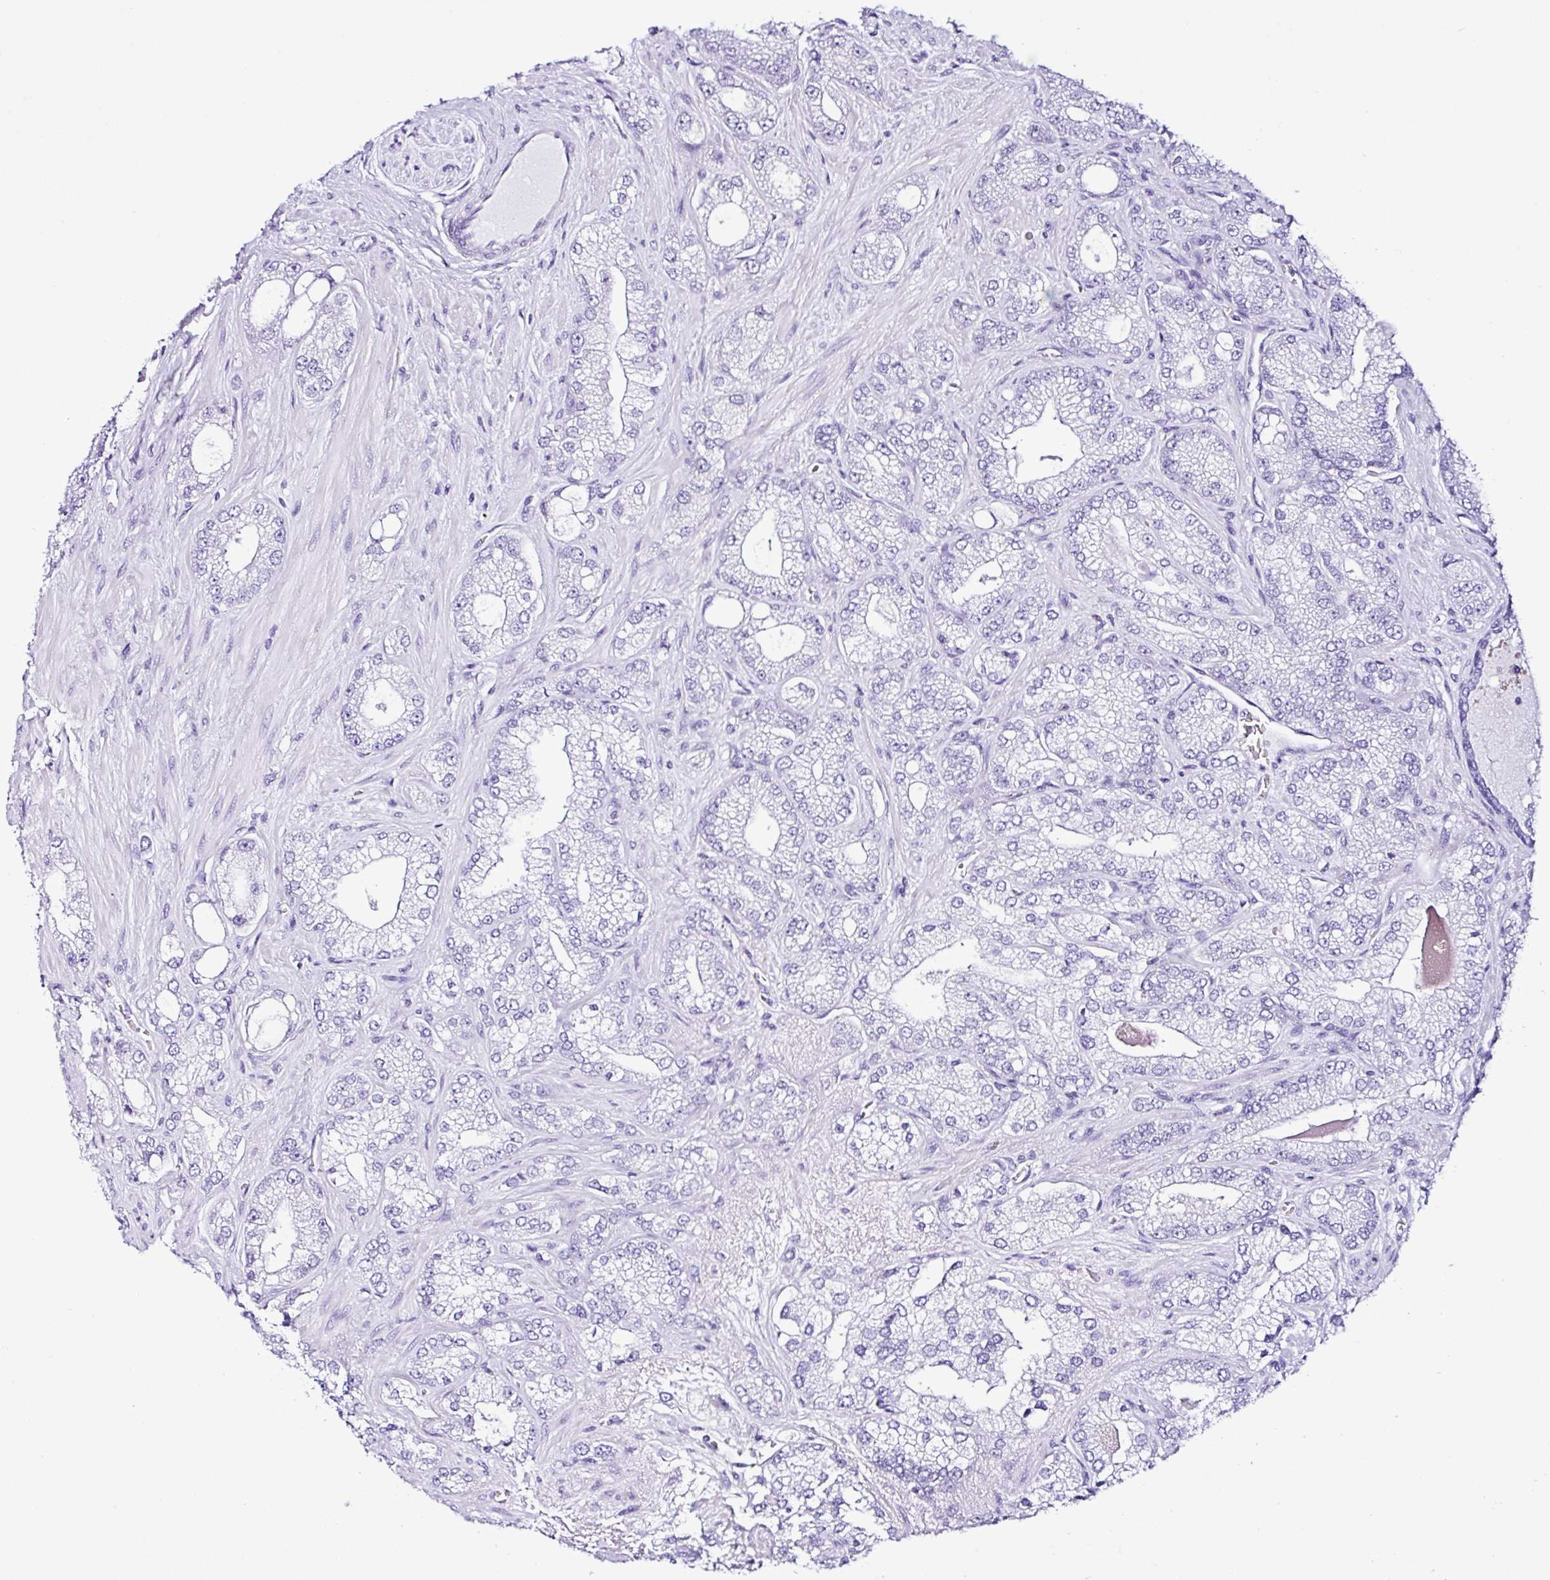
{"staining": {"intensity": "negative", "quantity": "none", "location": "none"}, "tissue": "prostate cancer", "cell_type": "Tumor cells", "image_type": "cancer", "snomed": [{"axis": "morphology", "description": "Normal tissue, NOS"}, {"axis": "morphology", "description": "Adenocarcinoma, High grade"}, {"axis": "topography", "description": "Prostate"}, {"axis": "topography", "description": "Peripheral nerve tissue"}], "caption": "Histopathology image shows no protein positivity in tumor cells of prostate adenocarcinoma (high-grade) tissue.", "gene": "PIGF", "patient": {"sex": "male", "age": 68}}